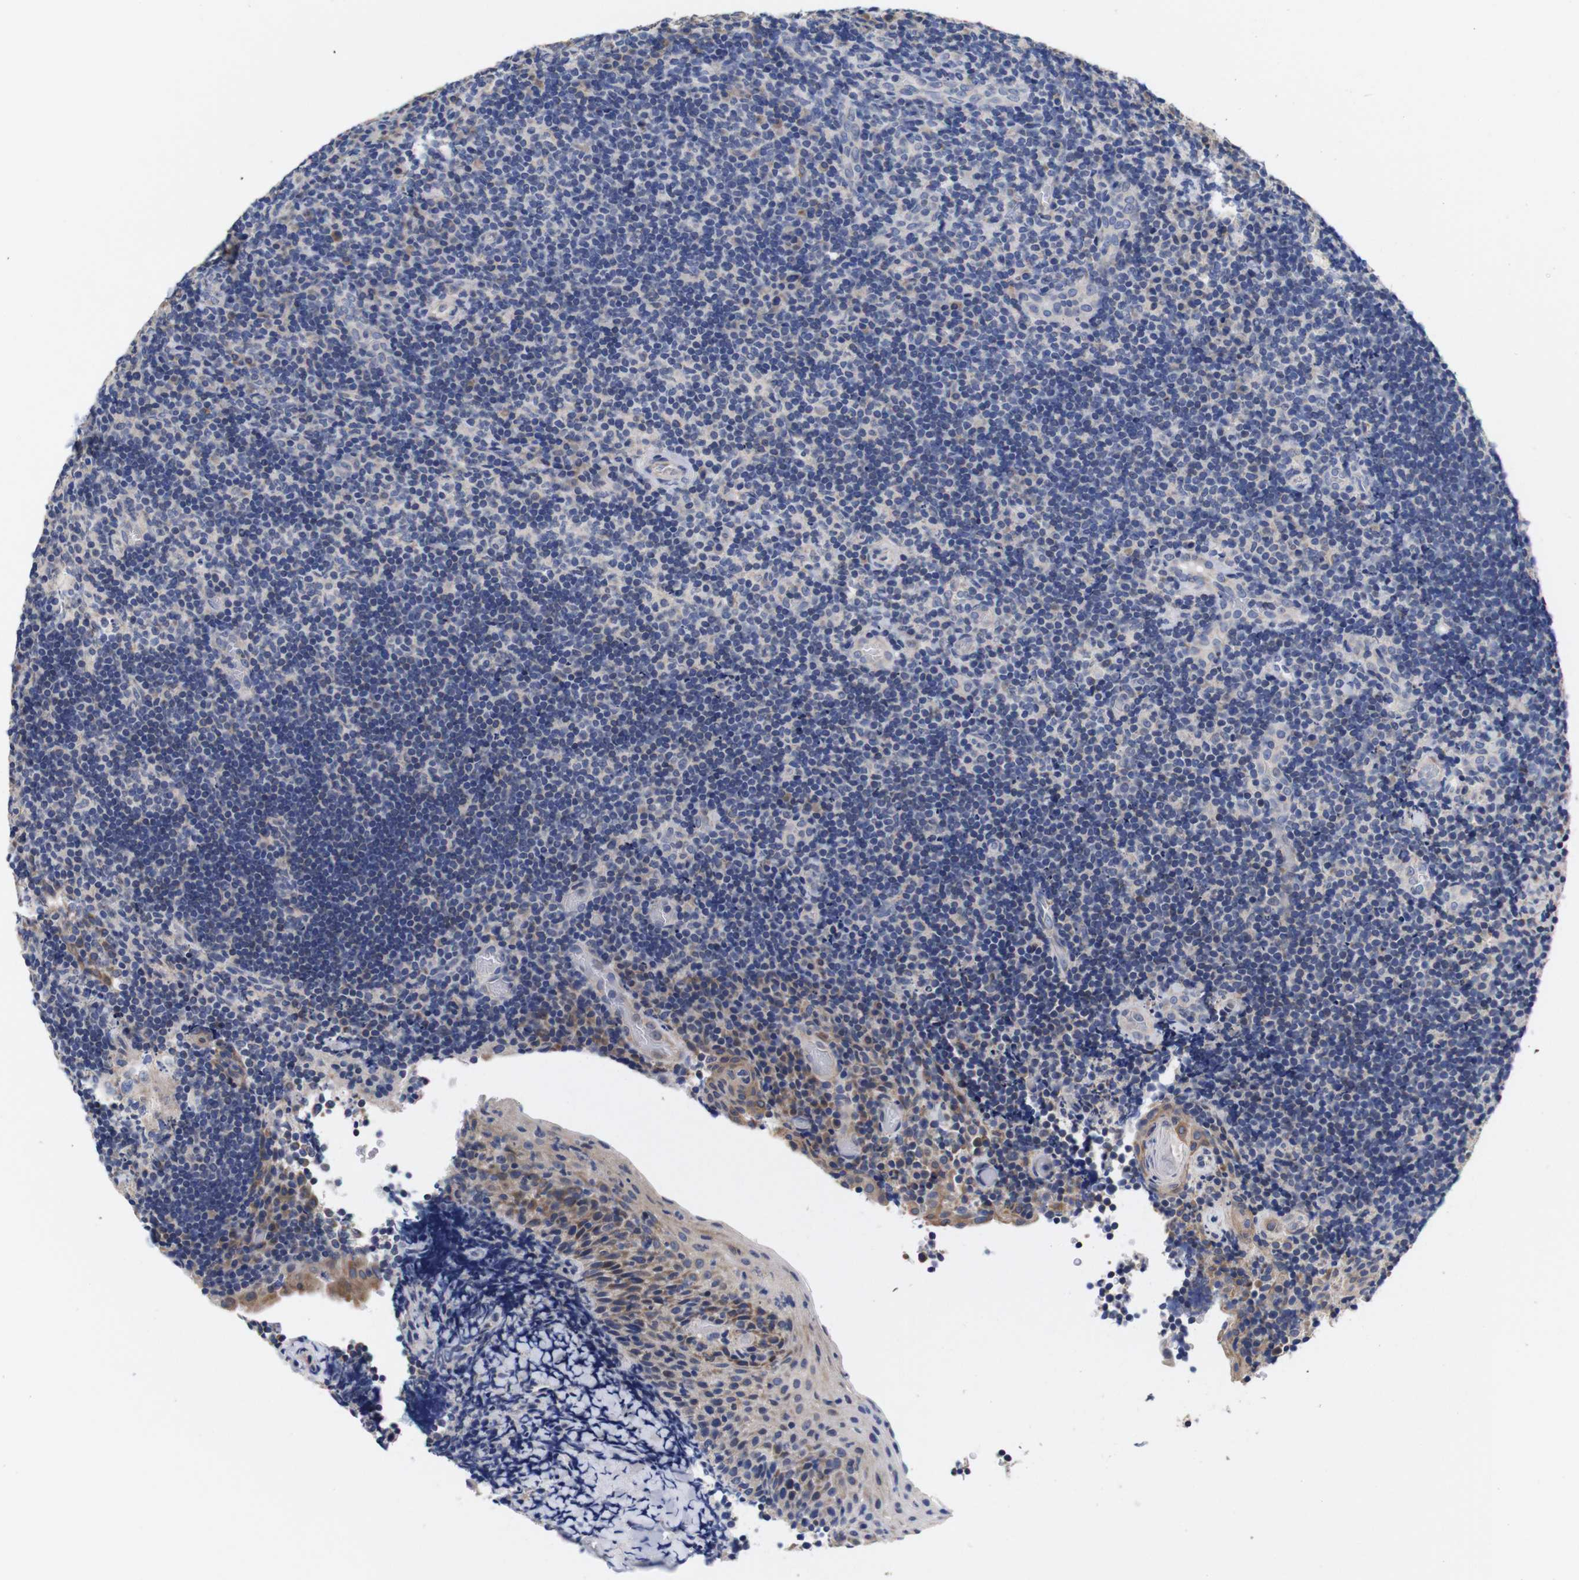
{"staining": {"intensity": "negative", "quantity": "none", "location": "none"}, "tissue": "tonsil", "cell_type": "Germinal center cells", "image_type": "normal", "snomed": [{"axis": "morphology", "description": "Normal tissue, NOS"}, {"axis": "topography", "description": "Tonsil"}], "caption": "Immunohistochemistry photomicrograph of normal tonsil: tonsil stained with DAB (3,3'-diaminobenzidine) displays no significant protein positivity in germinal center cells.", "gene": "OPN3", "patient": {"sex": "male", "age": 37}}